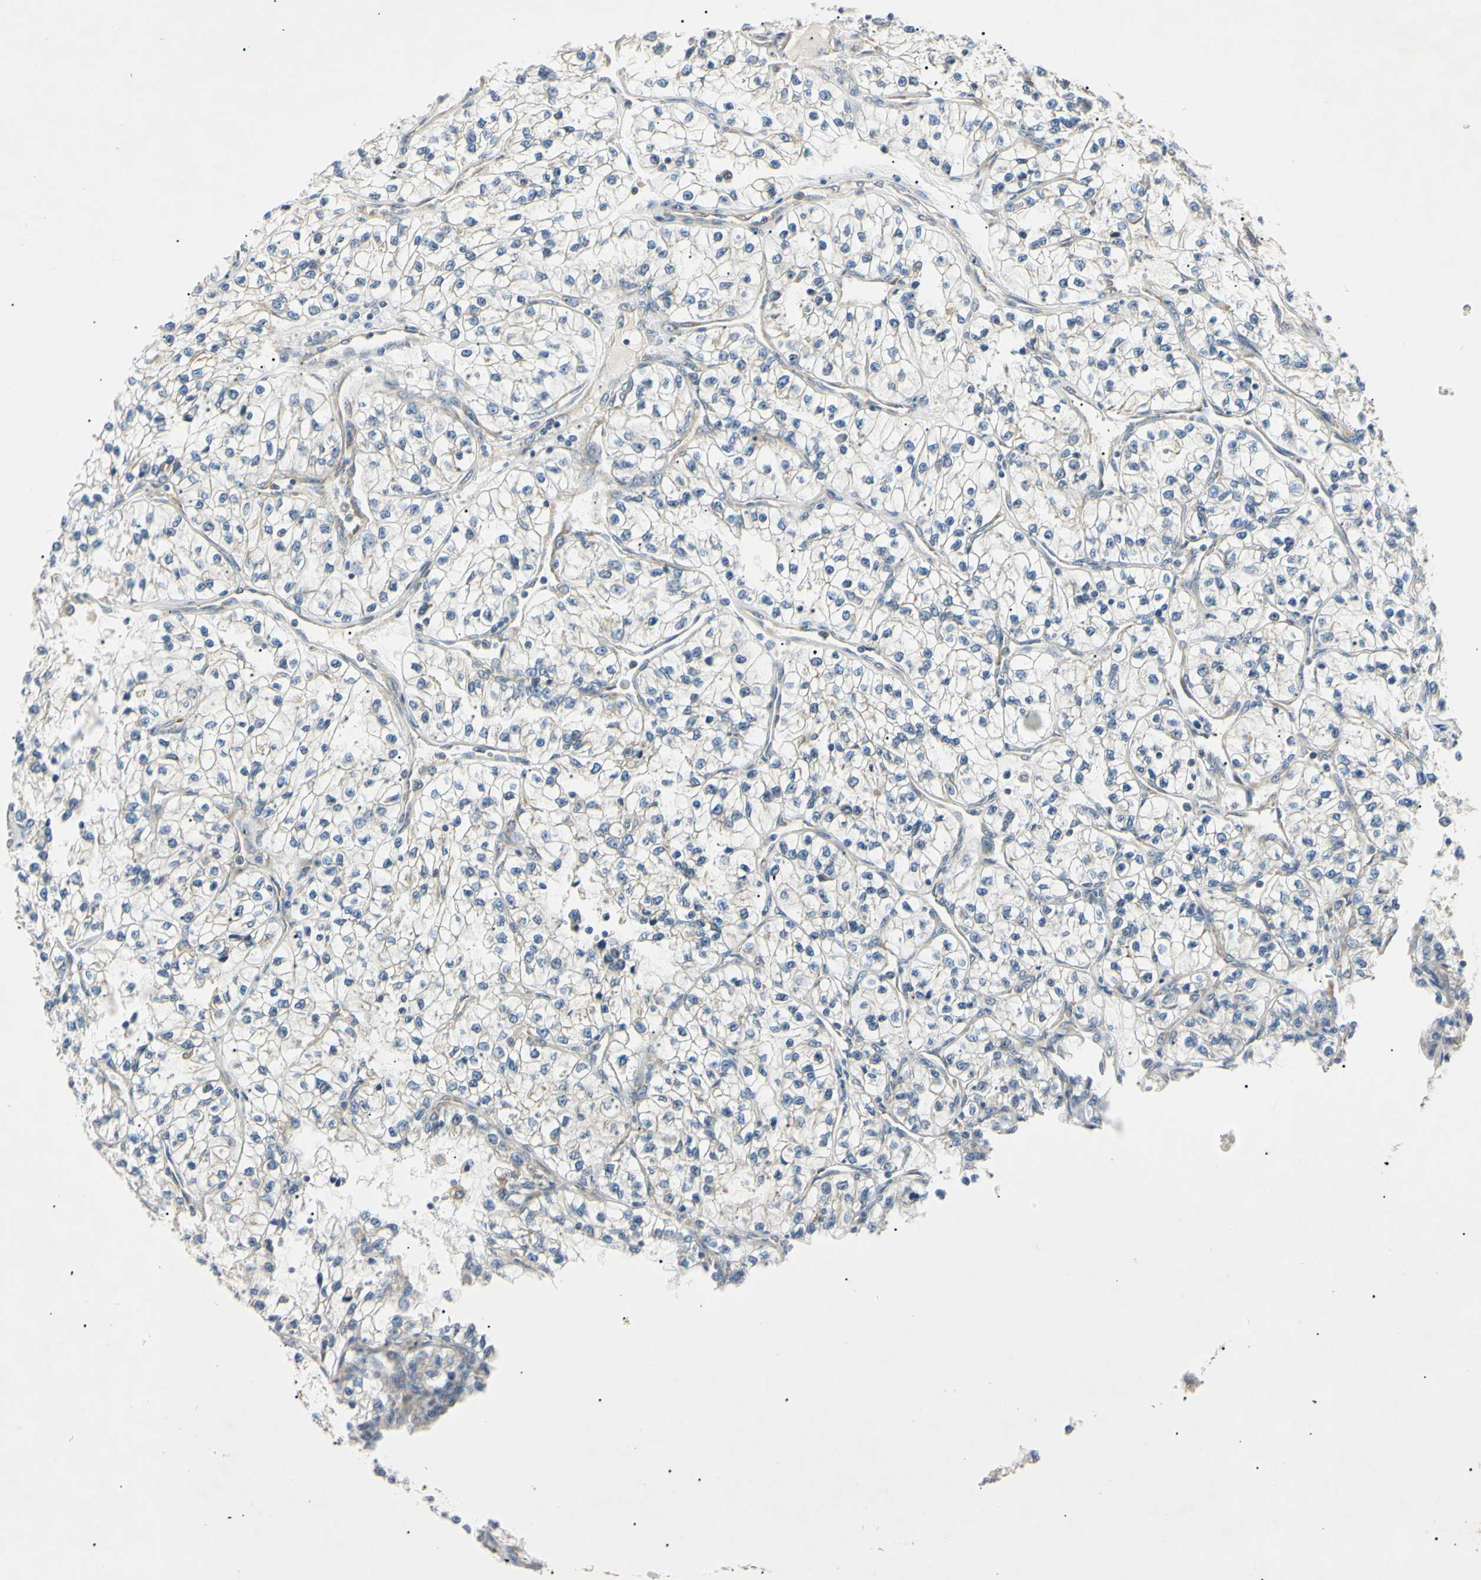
{"staining": {"intensity": "negative", "quantity": "none", "location": "none"}, "tissue": "renal cancer", "cell_type": "Tumor cells", "image_type": "cancer", "snomed": [{"axis": "morphology", "description": "Adenocarcinoma, NOS"}, {"axis": "topography", "description": "Kidney"}], "caption": "This is an immunohistochemistry (IHC) image of renal adenocarcinoma. There is no positivity in tumor cells.", "gene": "DNAJB12", "patient": {"sex": "female", "age": 57}}